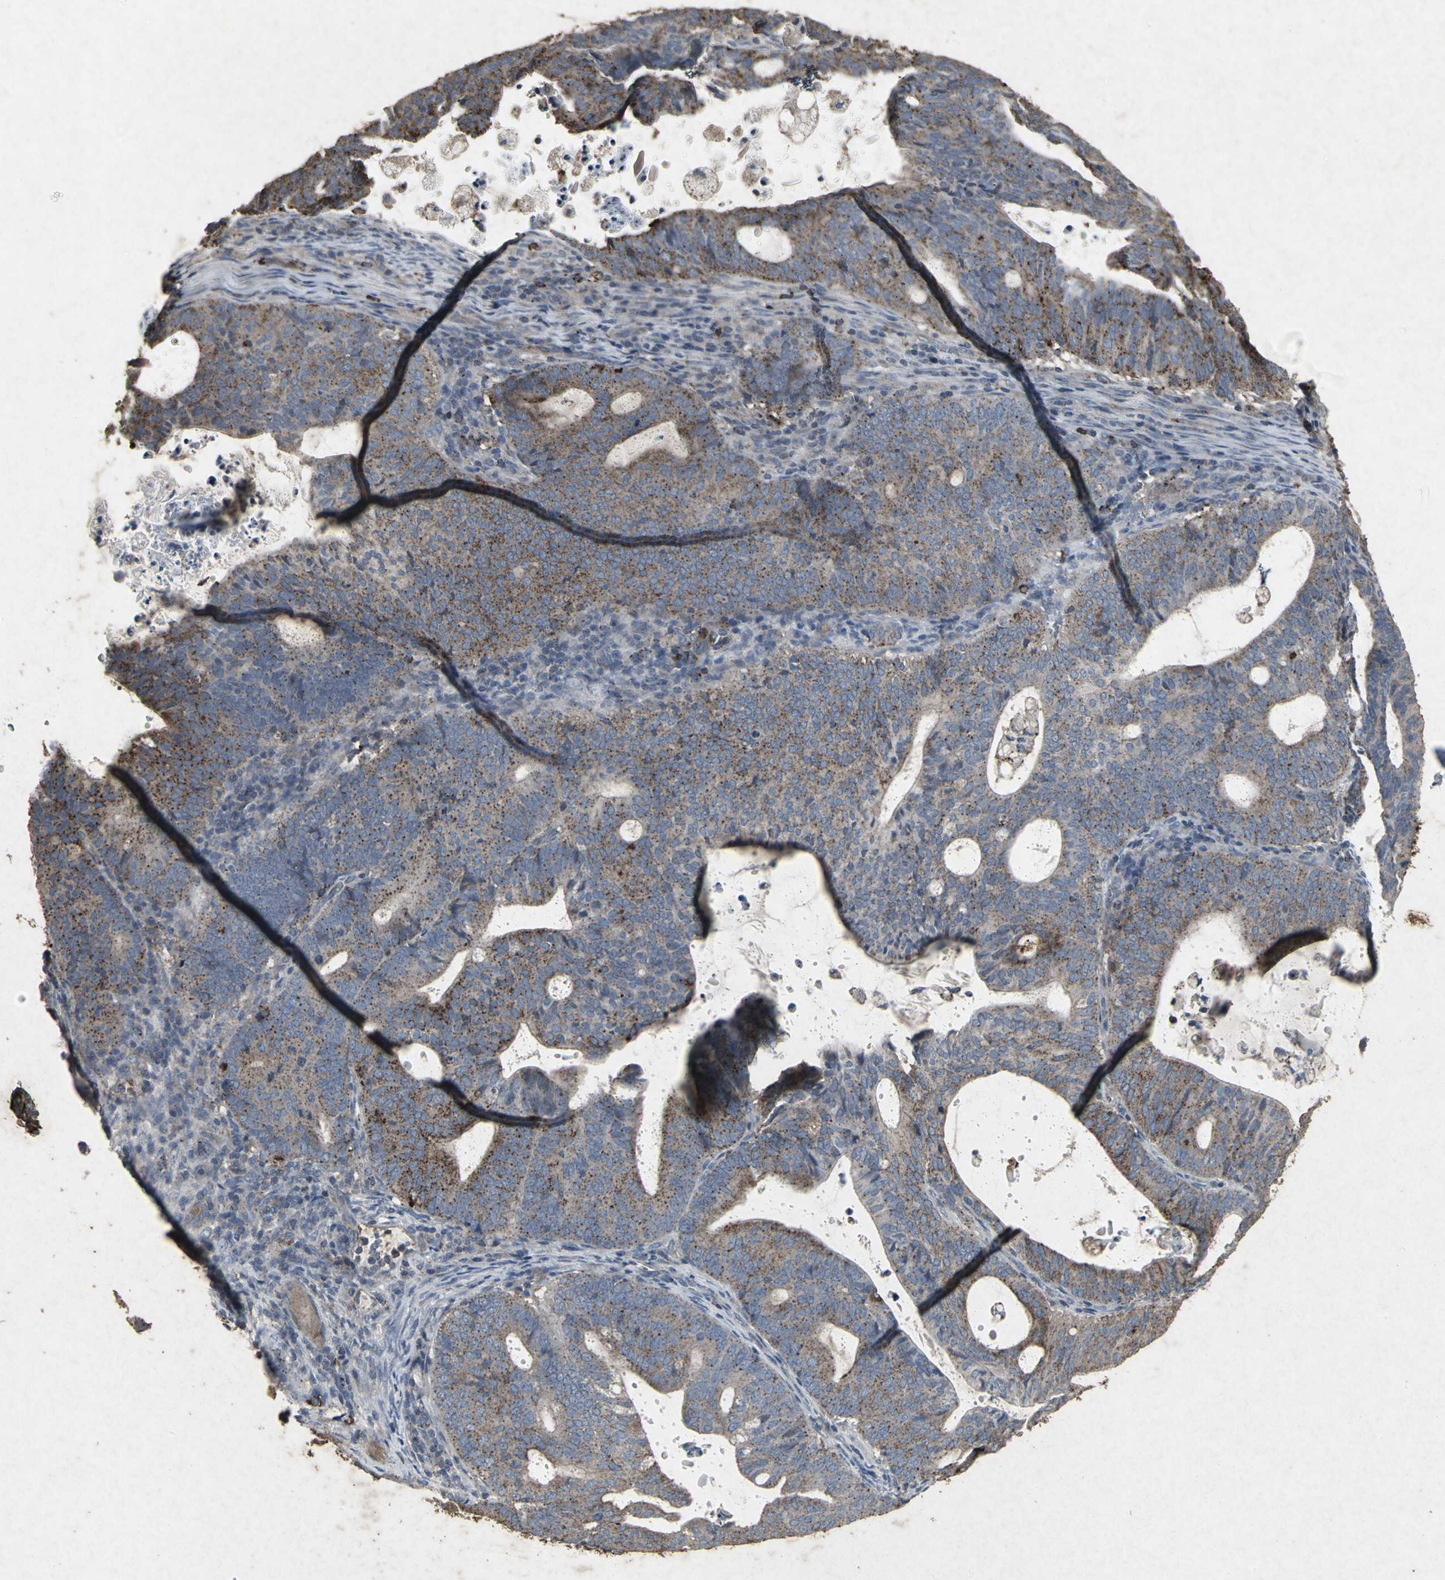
{"staining": {"intensity": "strong", "quantity": ">75%", "location": "cytoplasmic/membranous"}, "tissue": "endometrial cancer", "cell_type": "Tumor cells", "image_type": "cancer", "snomed": [{"axis": "morphology", "description": "Adenocarcinoma, NOS"}, {"axis": "topography", "description": "Uterus"}], "caption": "The immunohistochemical stain shows strong cytoplasmic/membranous positivity in tumor cells of endometrial cancer (adenocarcinoma) tissue.", "gene": "CCR9", "patient": {"sex": "female", "age": 83}}